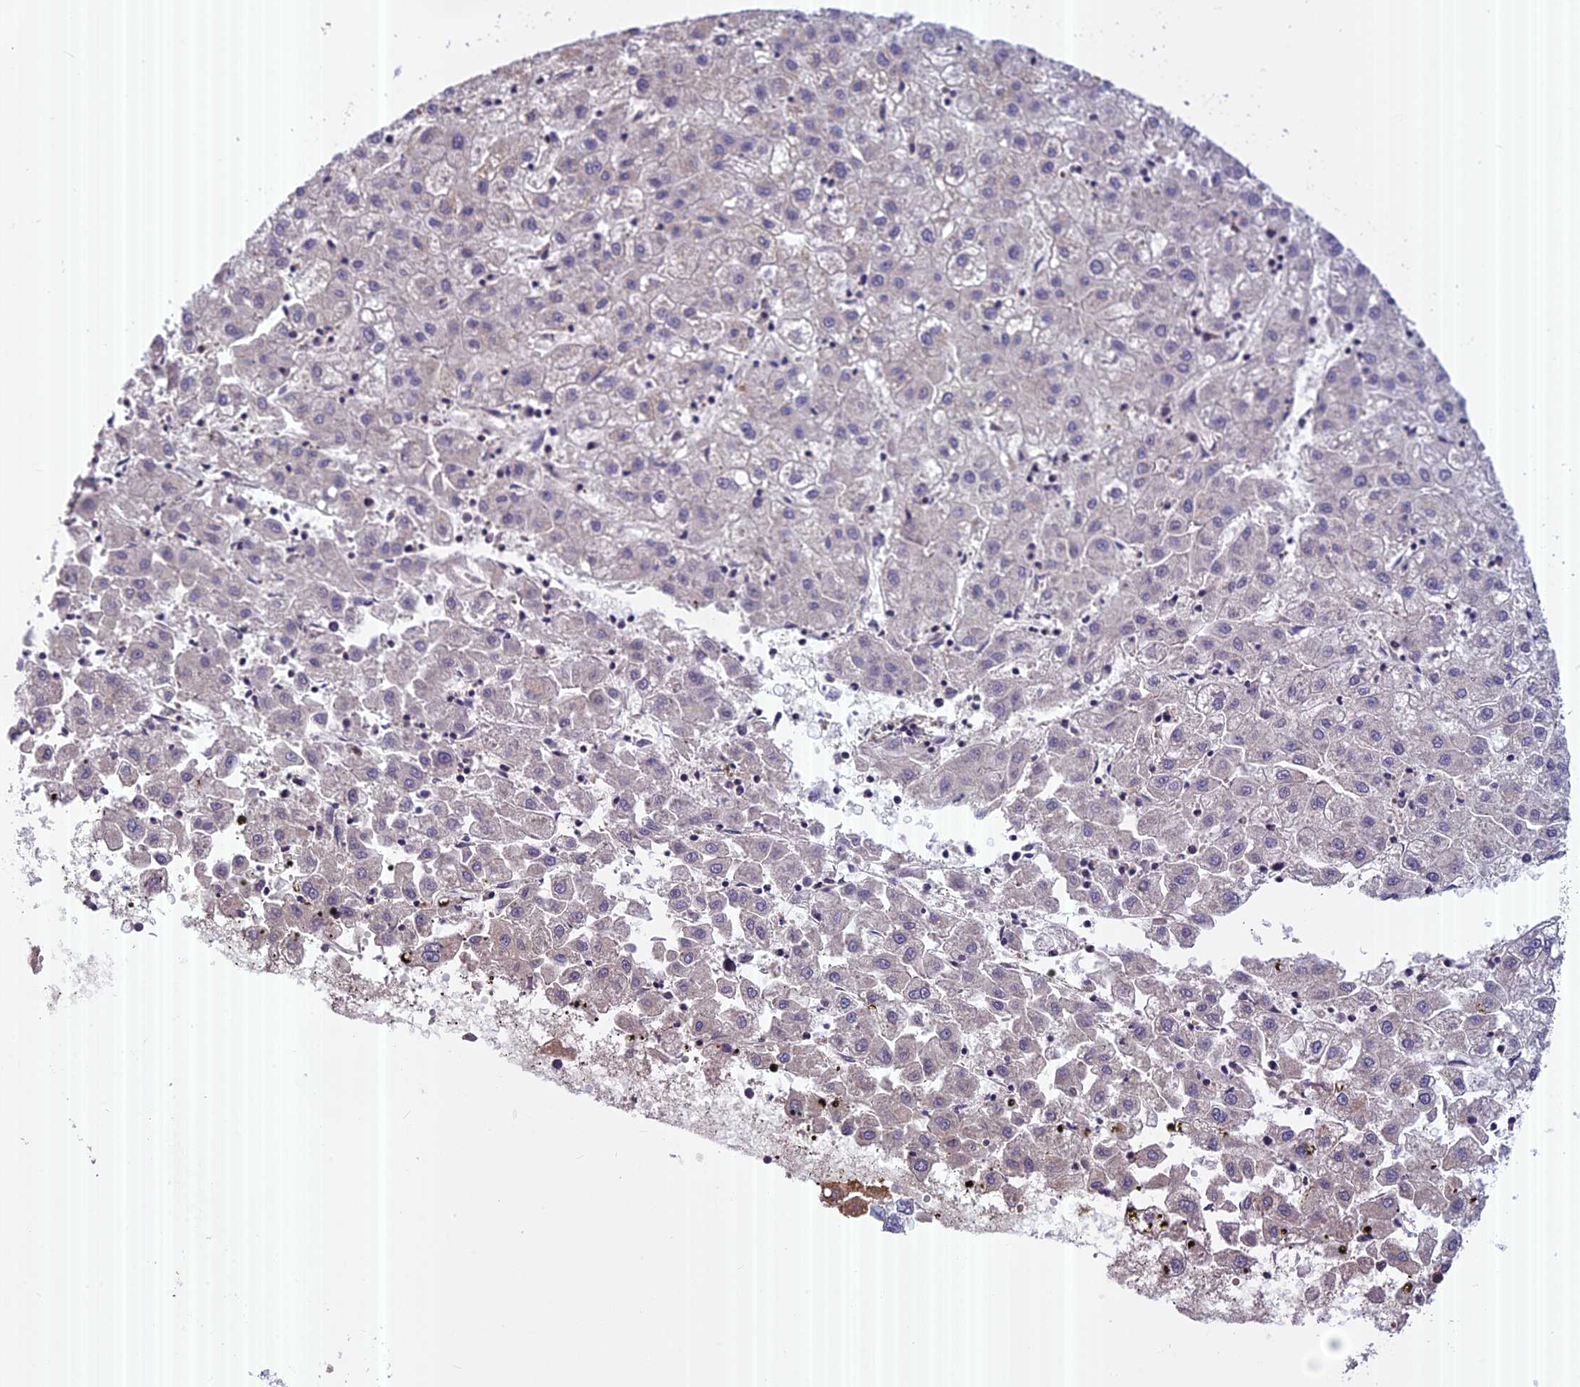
{"staining": {"intensity": "negative", "quantity": "none", "location": "none"}, "tissue": "liver cancer", "cell_type": "Tumor cells", "image_type": "cancer", "snomed": [{"axis": "morphology", "description": "Carcinoma, Hepatocellular, NOS"}, {"axis": "topography", "description": "Liver"}], "caption": "This micrograph is of liver cancer stained with immunohistochemistry to label a protein in brown with the nuclei are counter-stained blue. There is no staining in tumor cells.", "gene": "FAM98C", "patient": {"sex": "male", "age": 72}}